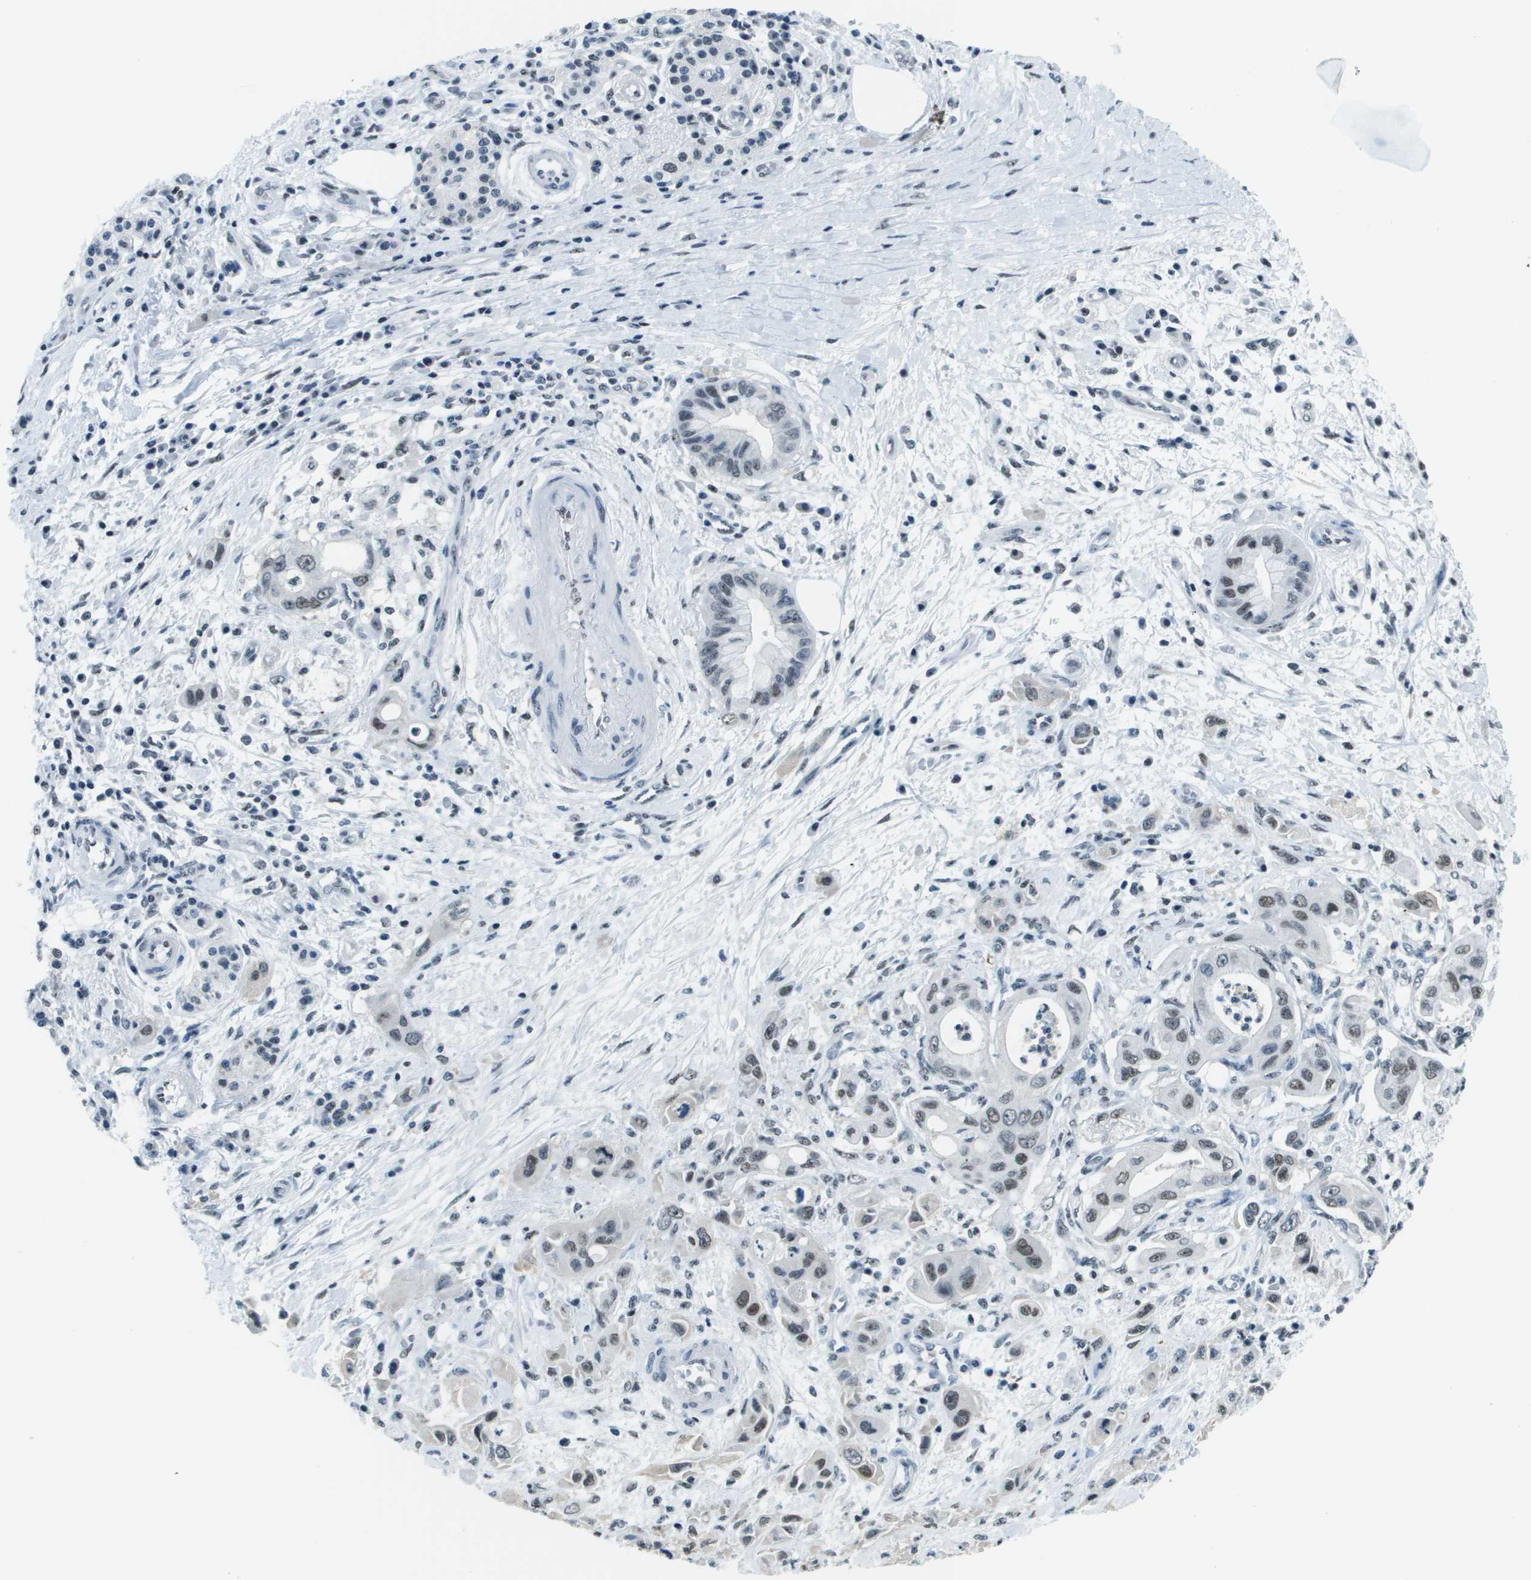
{"staining": {"intensity": "moderate", "quantity": "<25%", "location": "nuclear"}, "tissue": "pancreatic cancer", "cell_type": "Tumor cells", "image_type": "cancer", "snomed": [{"axis": "morphology", "description": "Adenocarcinoma, NOS"}, {"axis": "topography", "description": "Pancreas"}], "caption": "A brown stain highlights moderate nuclear positivity of a protein in human pancreatic adenocarcinoma tumor cells. (DAB IHC with brightfield microscopy, high magnification).", "gene": "SP100", "patient": {"sex": "female", "age": 73}}